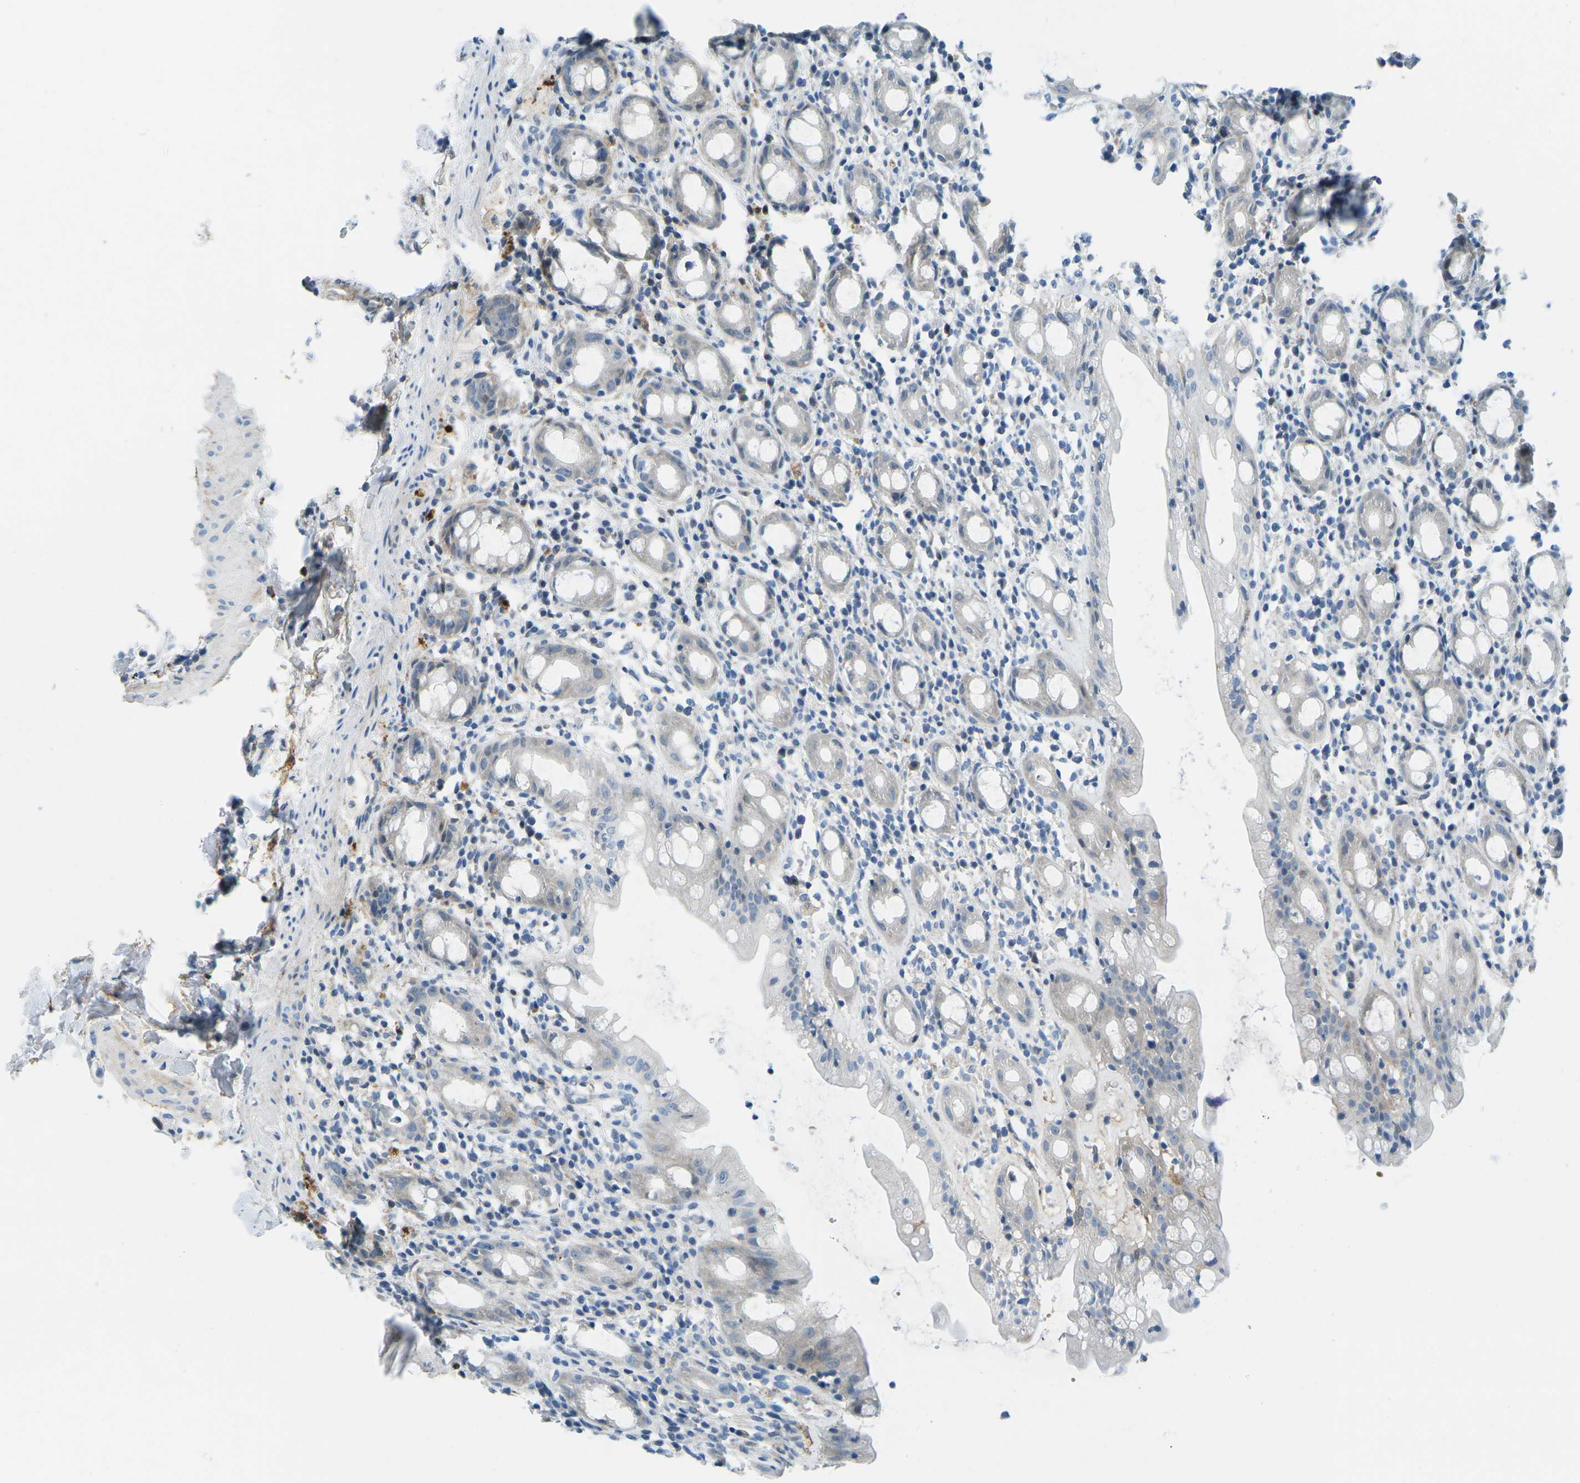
{"staining": {"intensity": "negative", "quantity": "none", "location": "none"}, "tissue": "rectum", "cell_type": "Glandular cells", "image_type": "normal", "snomed": [{"axis": "morphology", "description": "Normal tissue, NOS"}, {"axis": "topography", "description": "Rectum"}], "caption": "High power microscopy photomicrograph of an IHC micrograph of benign rectum, revealing no significant expression in glandular cells.", "gene": "CFB", "patient": {"sex": "male", "age": 44}}